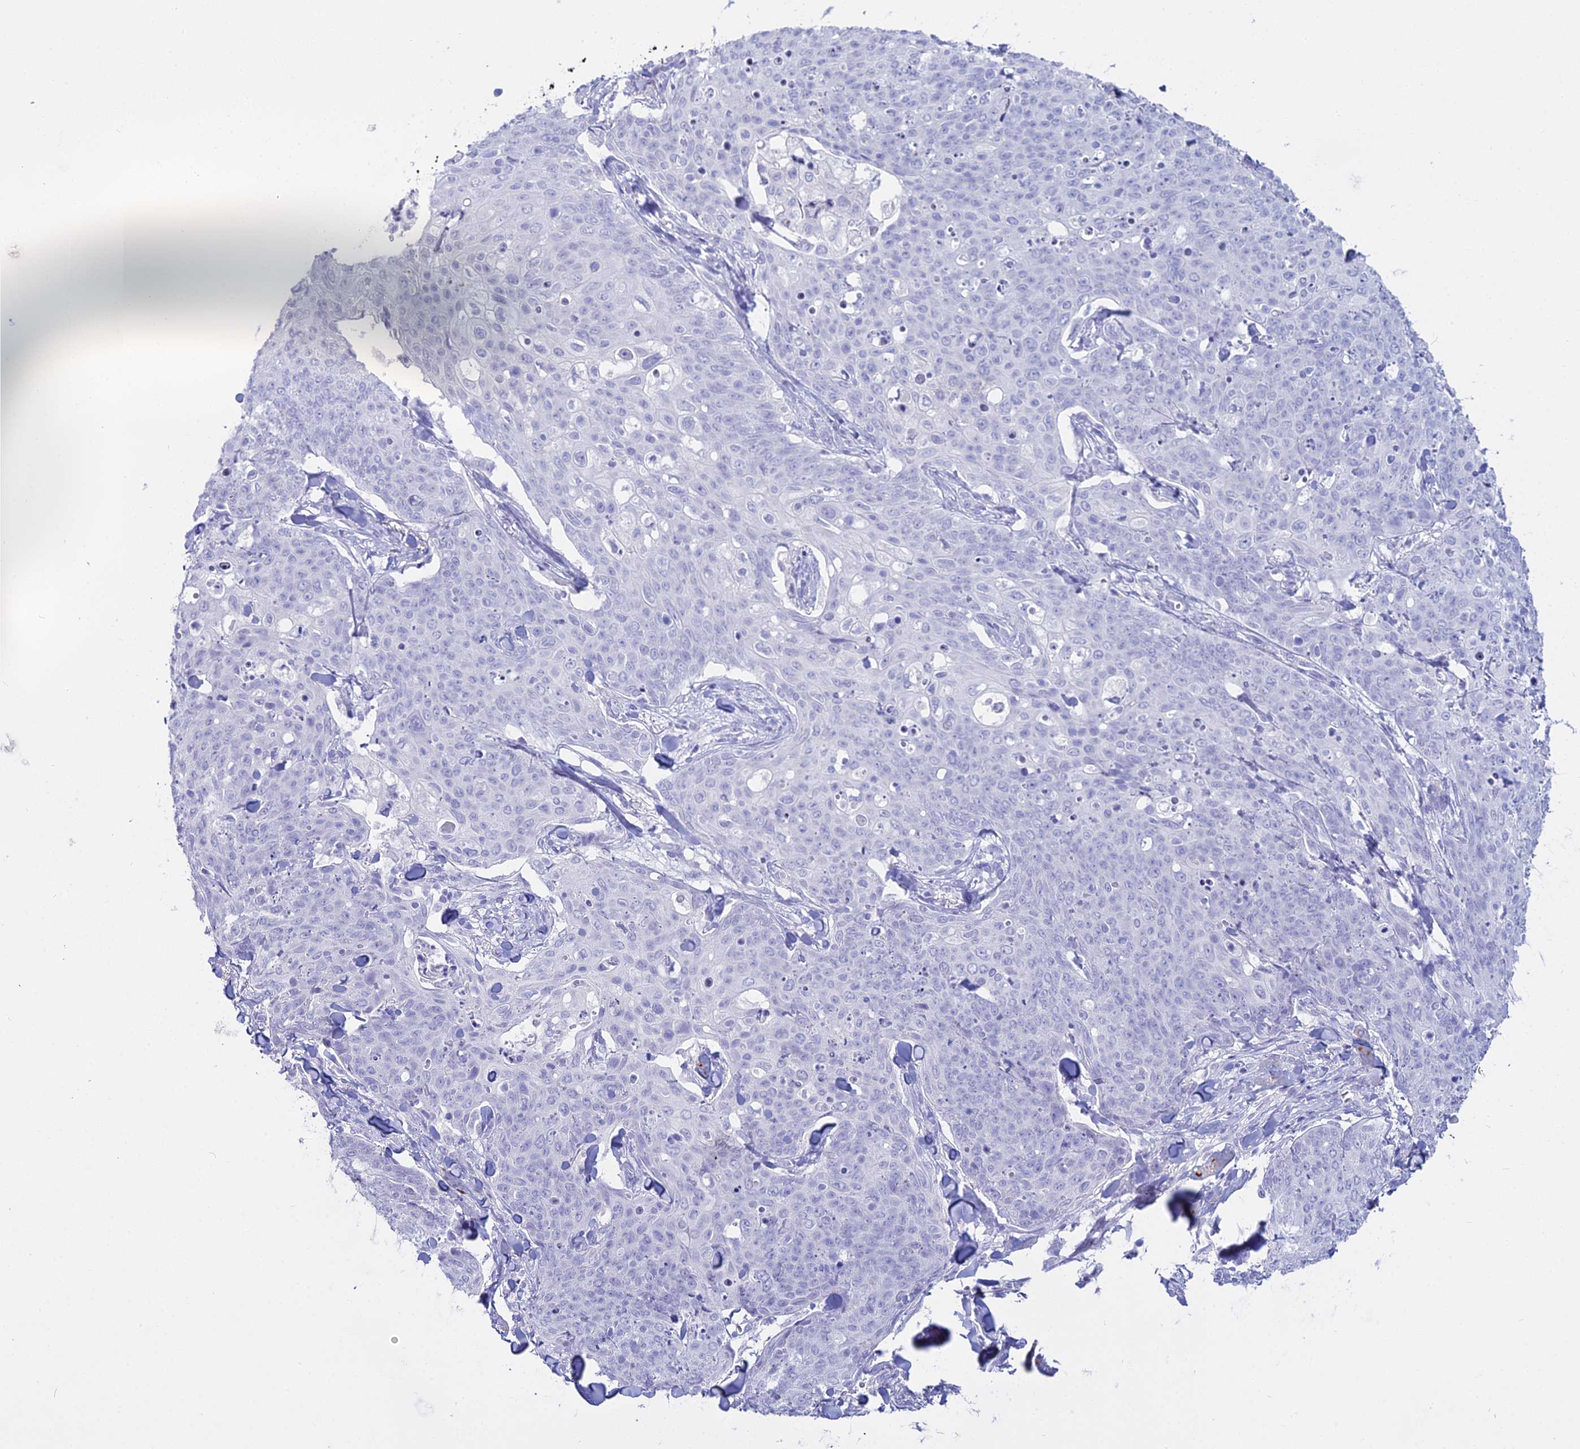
{"staining": {"intensity": "negative", "quantity": "none", "location": "none"}, "tissue": "skin cancer", "cell_type": "Tumor cells", "image_type": "cancer", "snomed": [{"axis": "morphology", "description": "Squamous cell carcinoma, NOS"}, {"axis": "topography", "description": "Skin"}, {"axis": "topography", "description": "Vulva"}], "caption": "Squamous cell carcinoma (skin) was stained to show a protein in brown. There is no significant positivity in tumor cells.", "gene": "ALPP", "patient": {"sex": "female", "age": 85}}